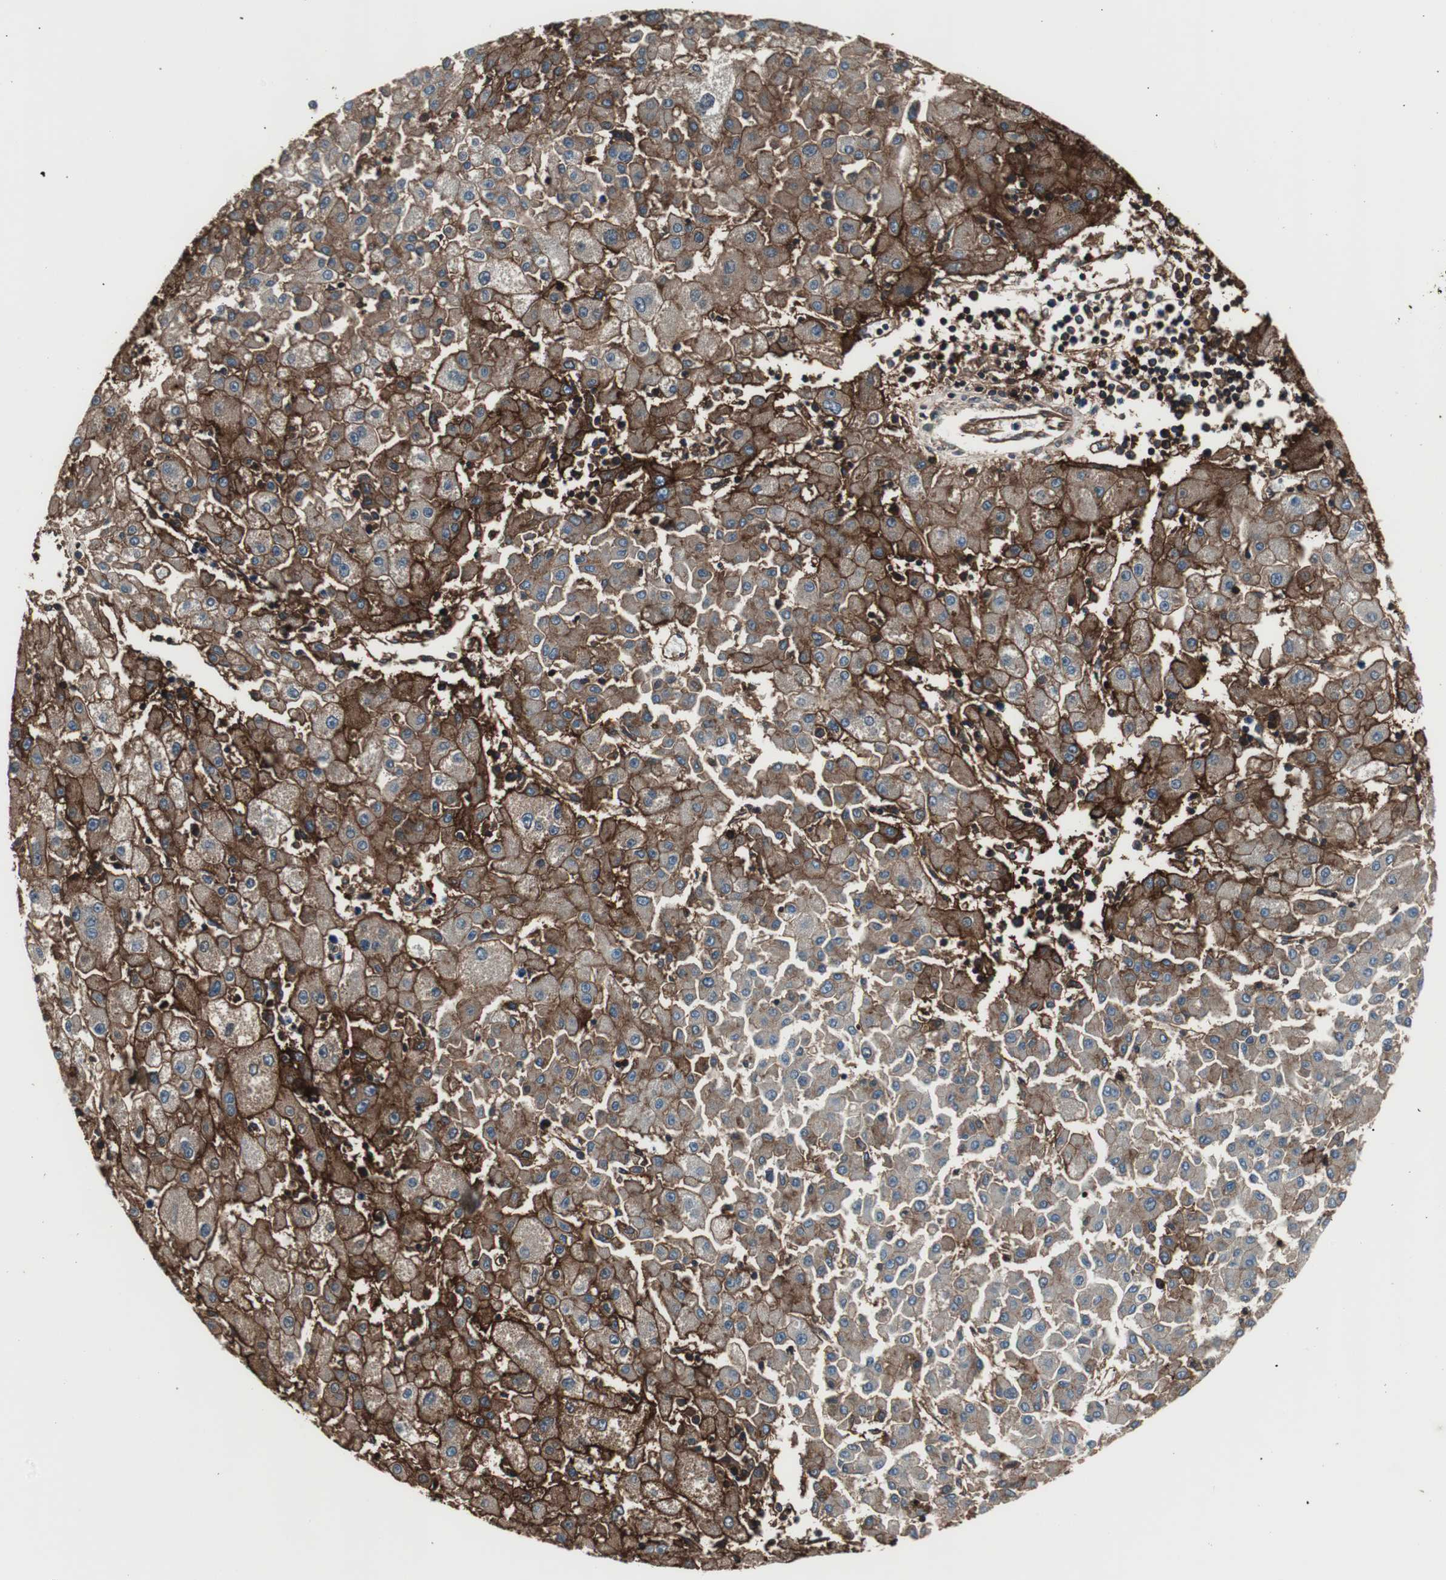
{"staining": {"intensity": "strong", "quantity": ">75%", "location": "cytoplasmic/membranous"}, "tissue": "liver cancer", "cell_type": "Tumor cells", "image_type": "cancer", "snomed": [{"axis": "morphology", "description": "Carcinoma, Hepatocellular, NOS"}, {"axis": "topography", "description": "Liver"}], "caption": "Immunohistochemistry histopathology image of liver hepatocellular carcinoma stained for a protein (brown), which shows high levels of strong cytoplasmic/membranous staining in approximately >75% of tumor cells.", "gene": "B2M", "patient": {"sex": "male", "age": 72}}